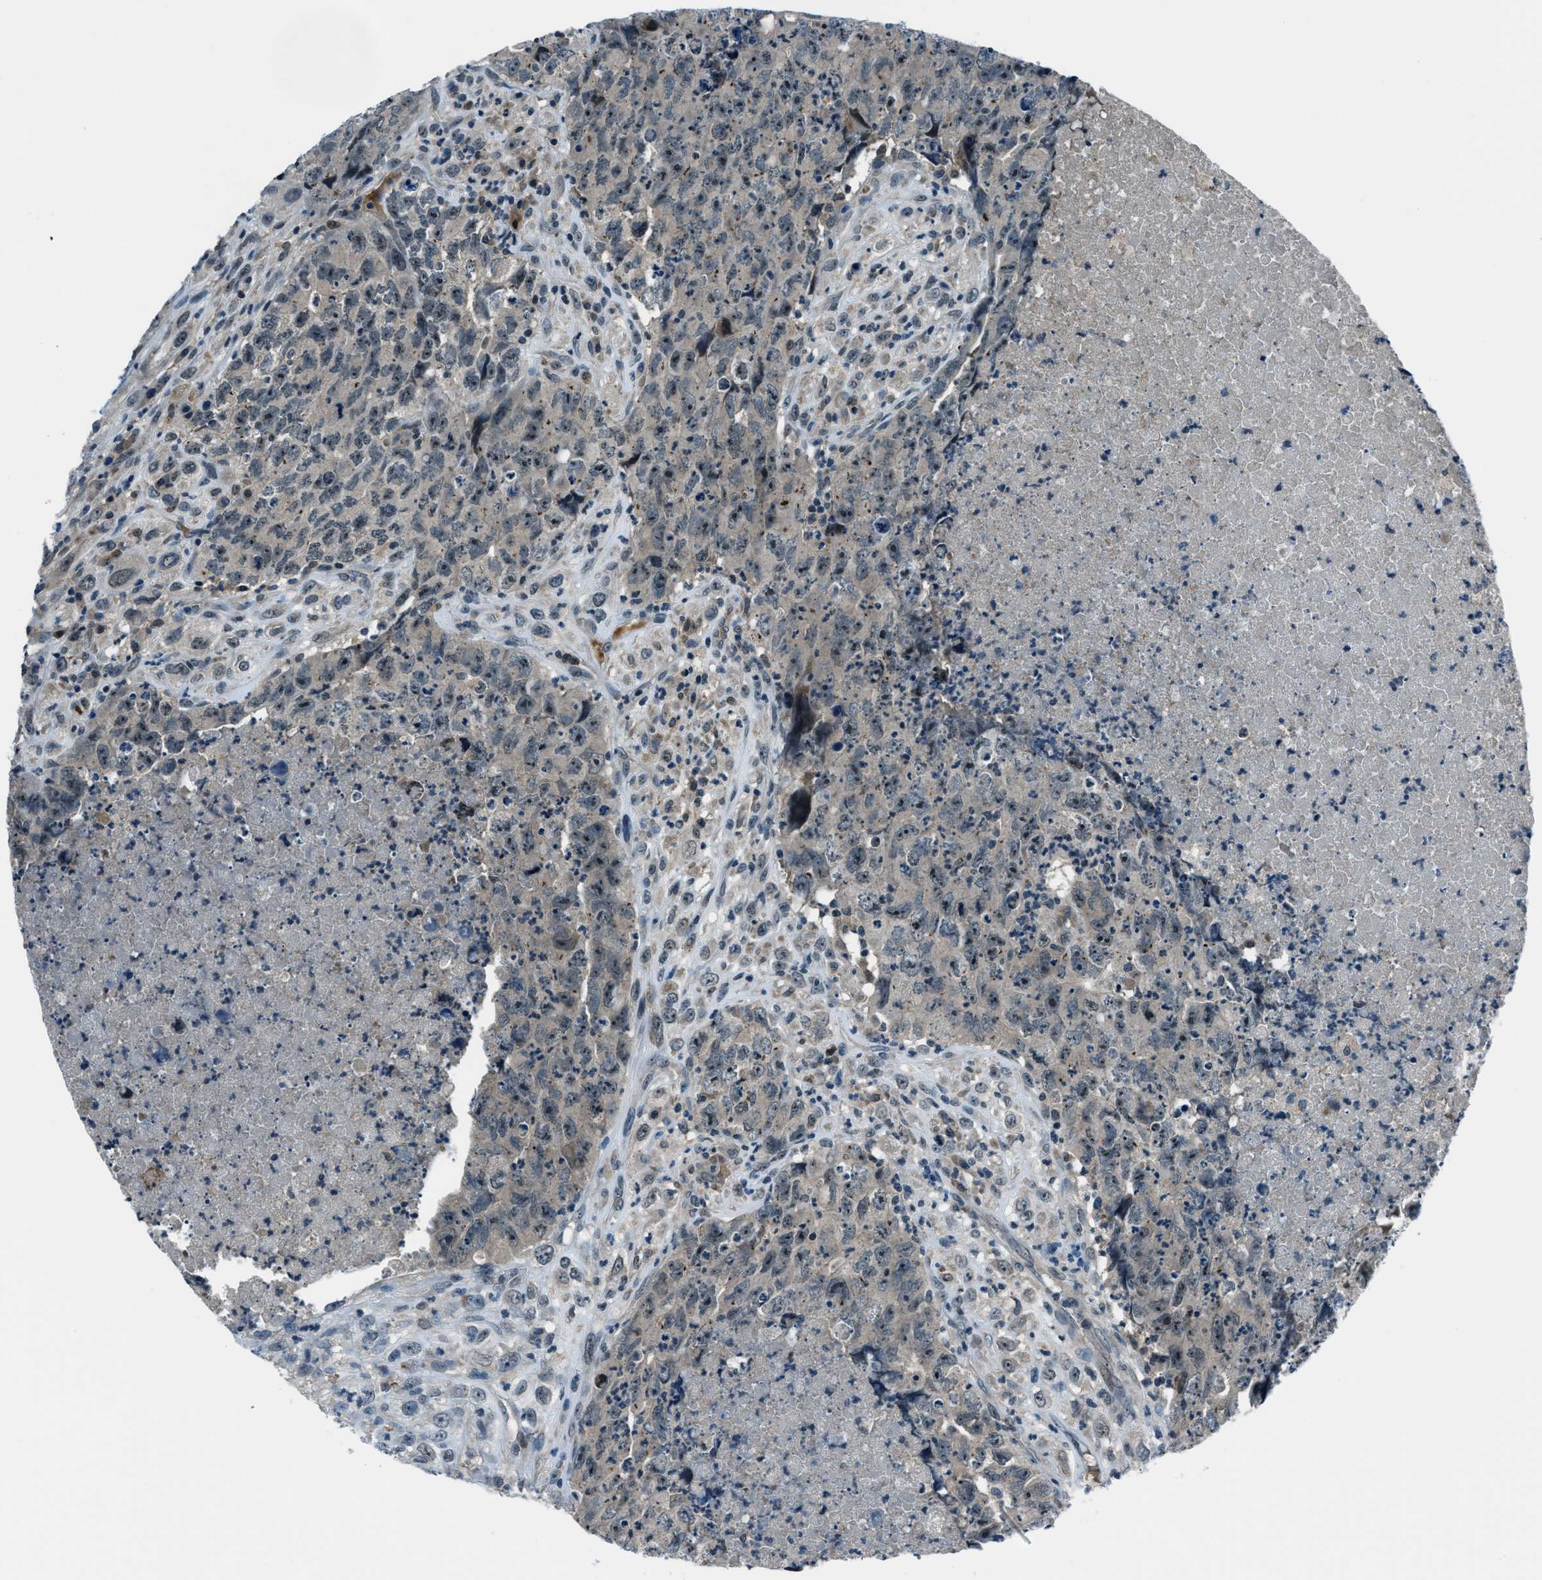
{"staining": {"intensity": "negative", "quantity": "none", "location": "none"}, "tissue": "testis cancer", "cell_type": "Tumor cells", "image_type": "cancer", "snomed": [{"axis": "morphology", "description": "Carcinoma, Embryonal, NOS"}, {"axis": "topography", "description": "Testis"}], "caption": "Tumor cells are negative for brown protein staining in embryonal carcinoma (testis). Brightfield microscopy of immunohistochemistry (IHC) stained with DAB (brown) and hematoxylin (blue), captured at high magnification.", "gene": "ACTL9", "patient": {"sex": "male", "age": 32}}